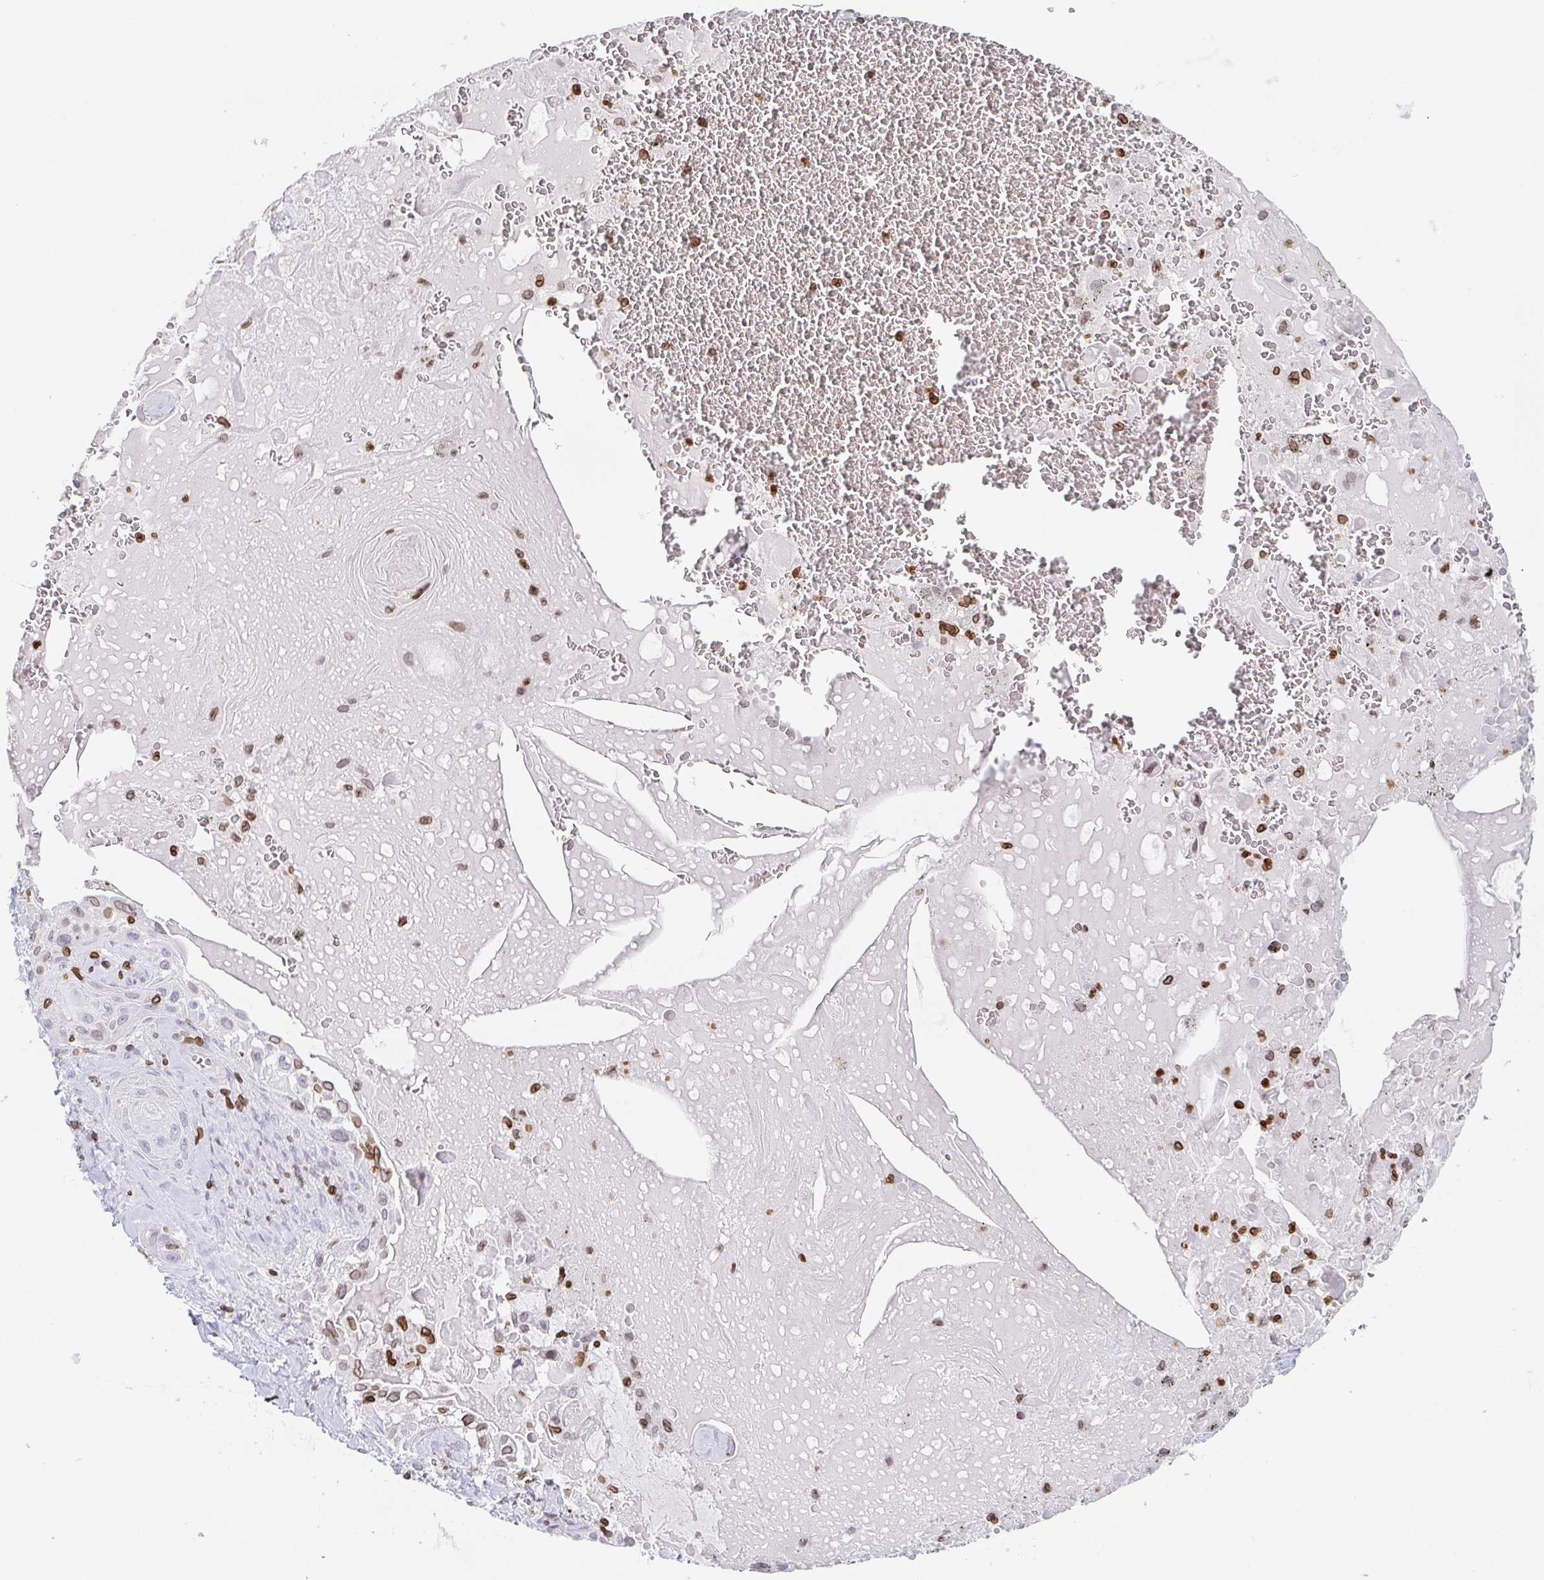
{"staining": {"intensity": "moderate", "quantity": "<25%", "location": "cytoplasmic/membranous,nuclear"}, "tissue": "lung cancer", "cell_type": "Tumor cells", "image_type": "cancer", "snomed": [{"axis": "morphology", "description": "Squamous cell carcinoma, NOS"}, {"axis": "topography", "description": "Lung"}], "caption": "A histopathology image showing moderate cytoplasmic/membranous and nuclear staining in about <25% of tumor cells in lung cancer (squamous cell carcinoma), as visualized by brown immunohistochemical staining.", "gene": "BTBD7", "patient": {"sex": "male", "age": 79}}